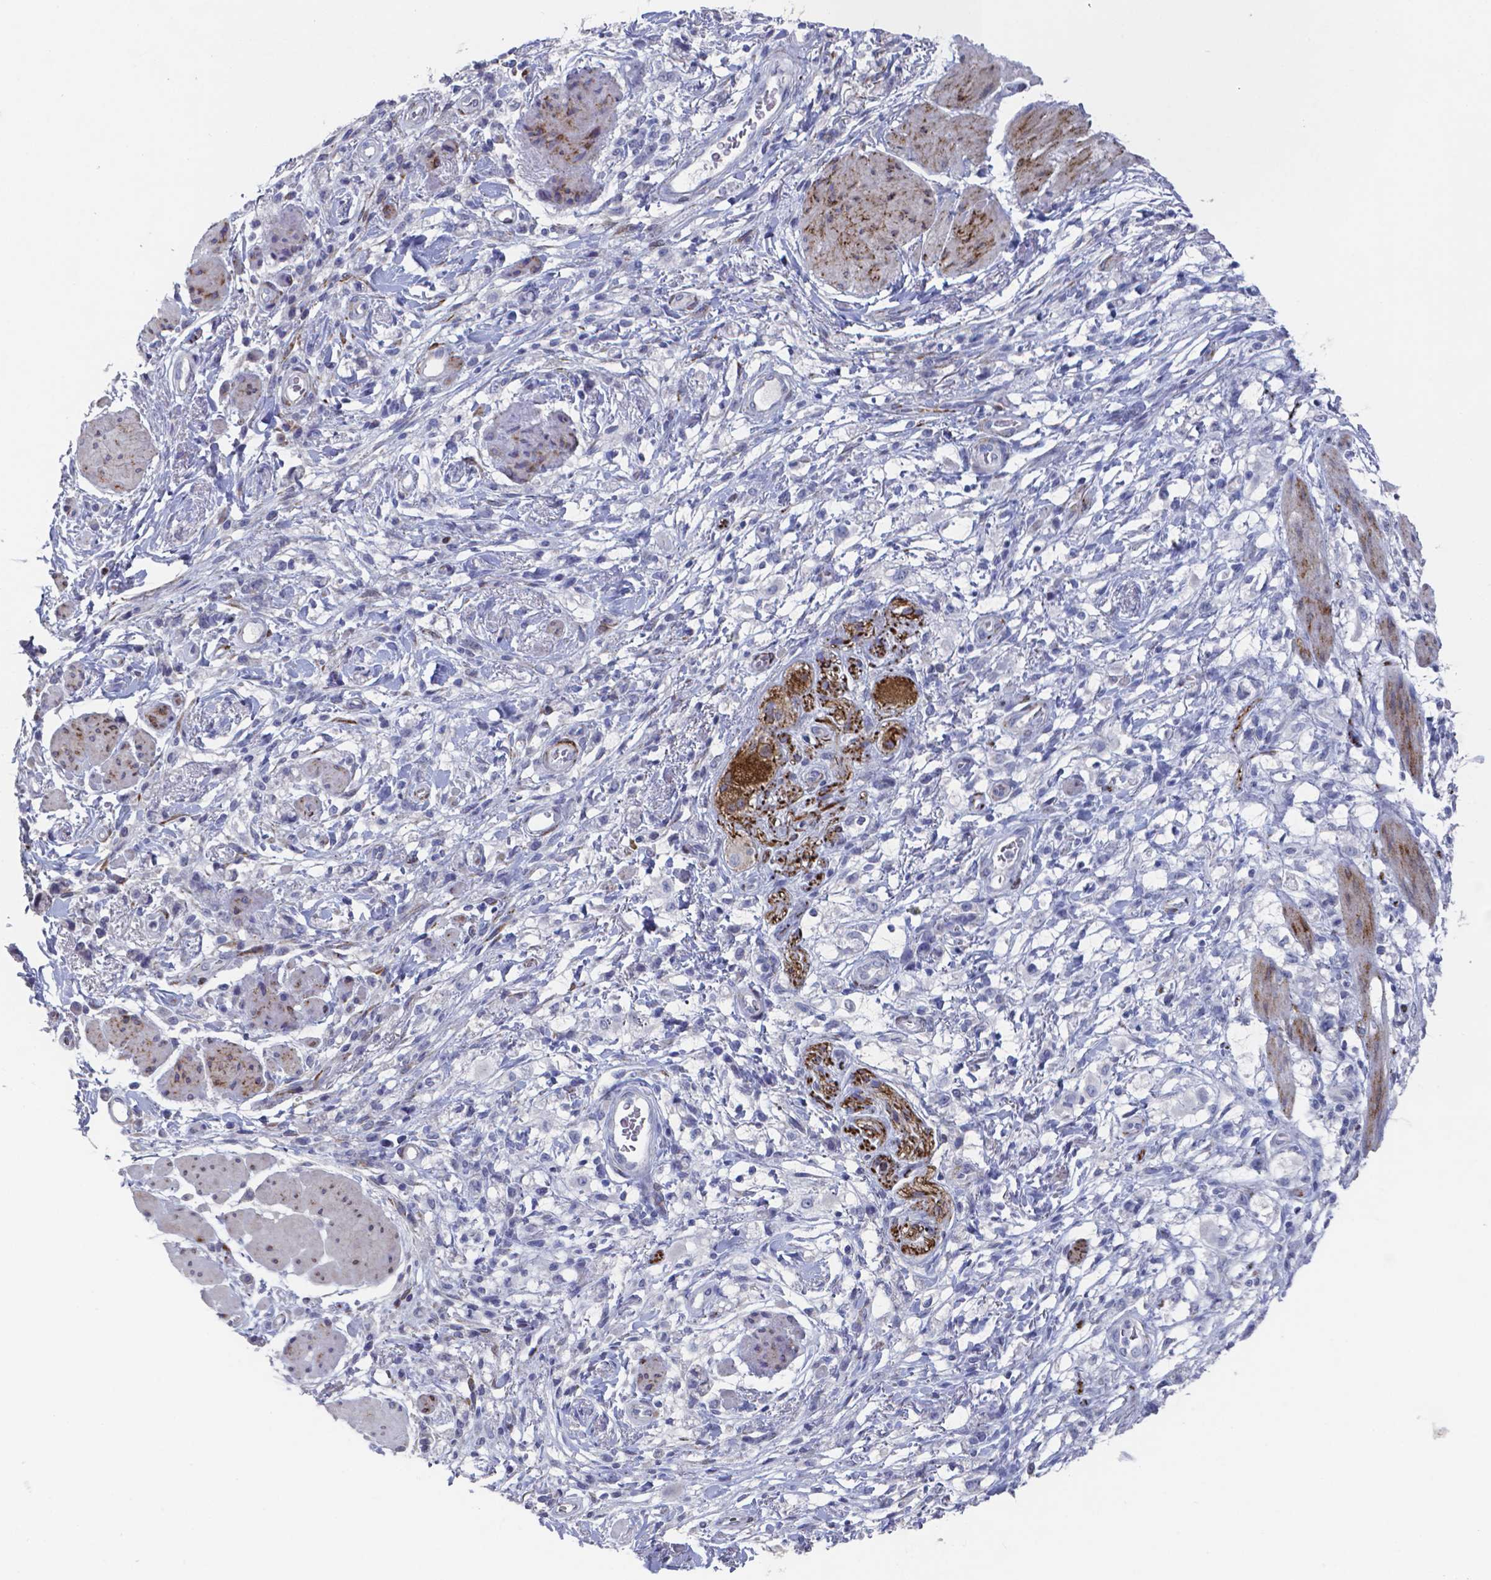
{"staining": {"intensity": "negative", "quantity": "none", "location": "none"}, "tissue": "stomach cancer", "cell_type": "Tumor cells", "image_type": "cancer", "snomed": [{"axis": "morphology", "description": "Adenocarcinoma, NOS"}, {"axis": "topography", "description": "Stomach"}], "caption": "Stomach cancer (adenocarcinoma) was stained to show a protein in brown. There is no significant positivity in tumor cells. Brightfield microscopy of IHC stained with DAB (3,3'-diaminobenzidine) (brown) and hematoxylin (blue), captured at high magnification.", "gene": "PLA2R1", "patient": {"sex": "female", "age": 60}}